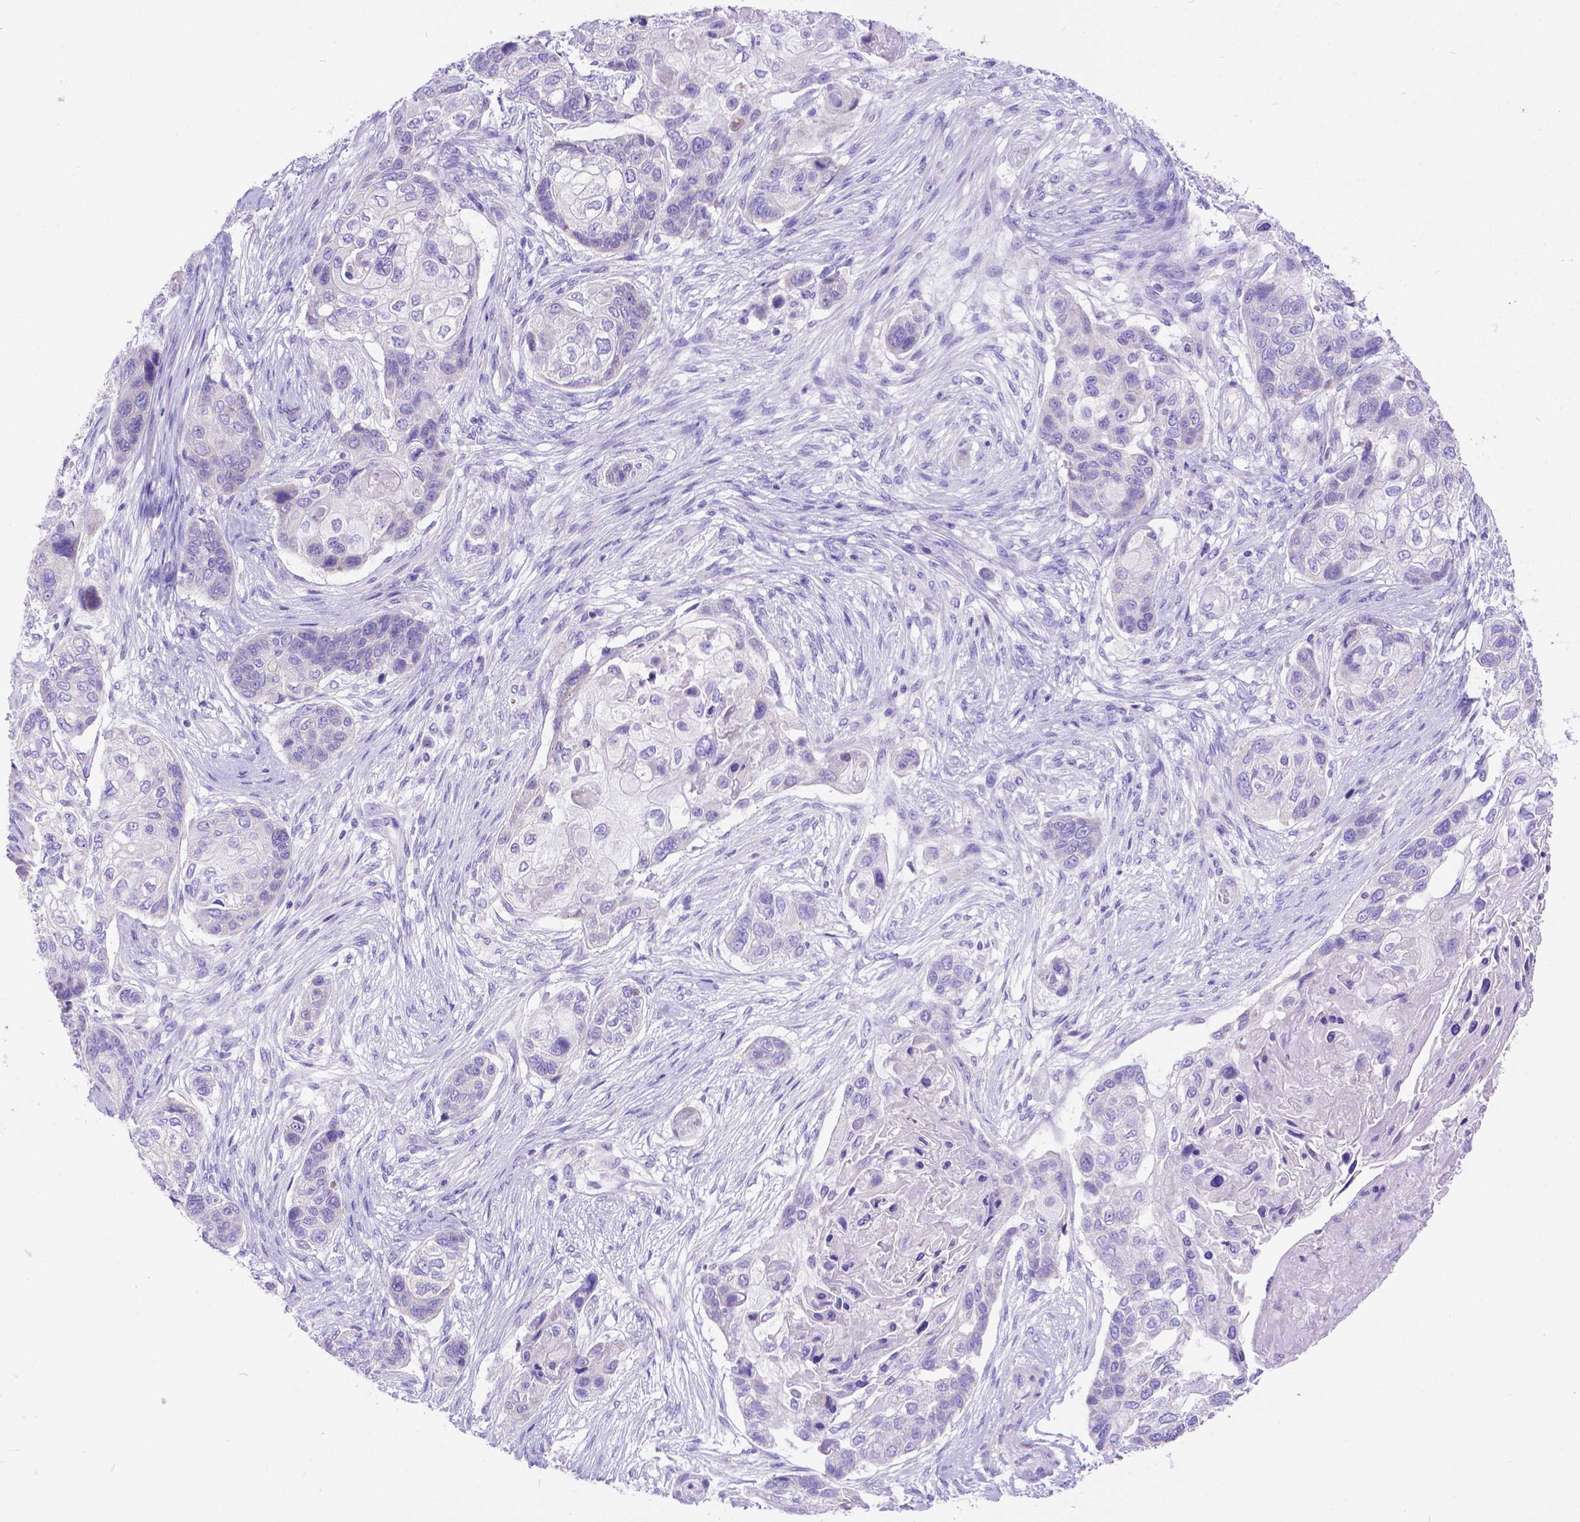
{"staining": {"intensity": "negative", "quantity": "none", "location": "none"}, "tissue": "lung cancer", "cell_type": "Tumor cells", "image_type": "cancer", "snomed": [{"axis": "morphology", "description": "Squamous cell carcinoma, NOS"}, {"axis": "topography", "description": "Lung"}], "caption": "The image displays no significant expression in tumor cells of squamous cell carcinoma (lung).", "gene": "DHRS2", "patient": {"sex": "male", "age": 69}}